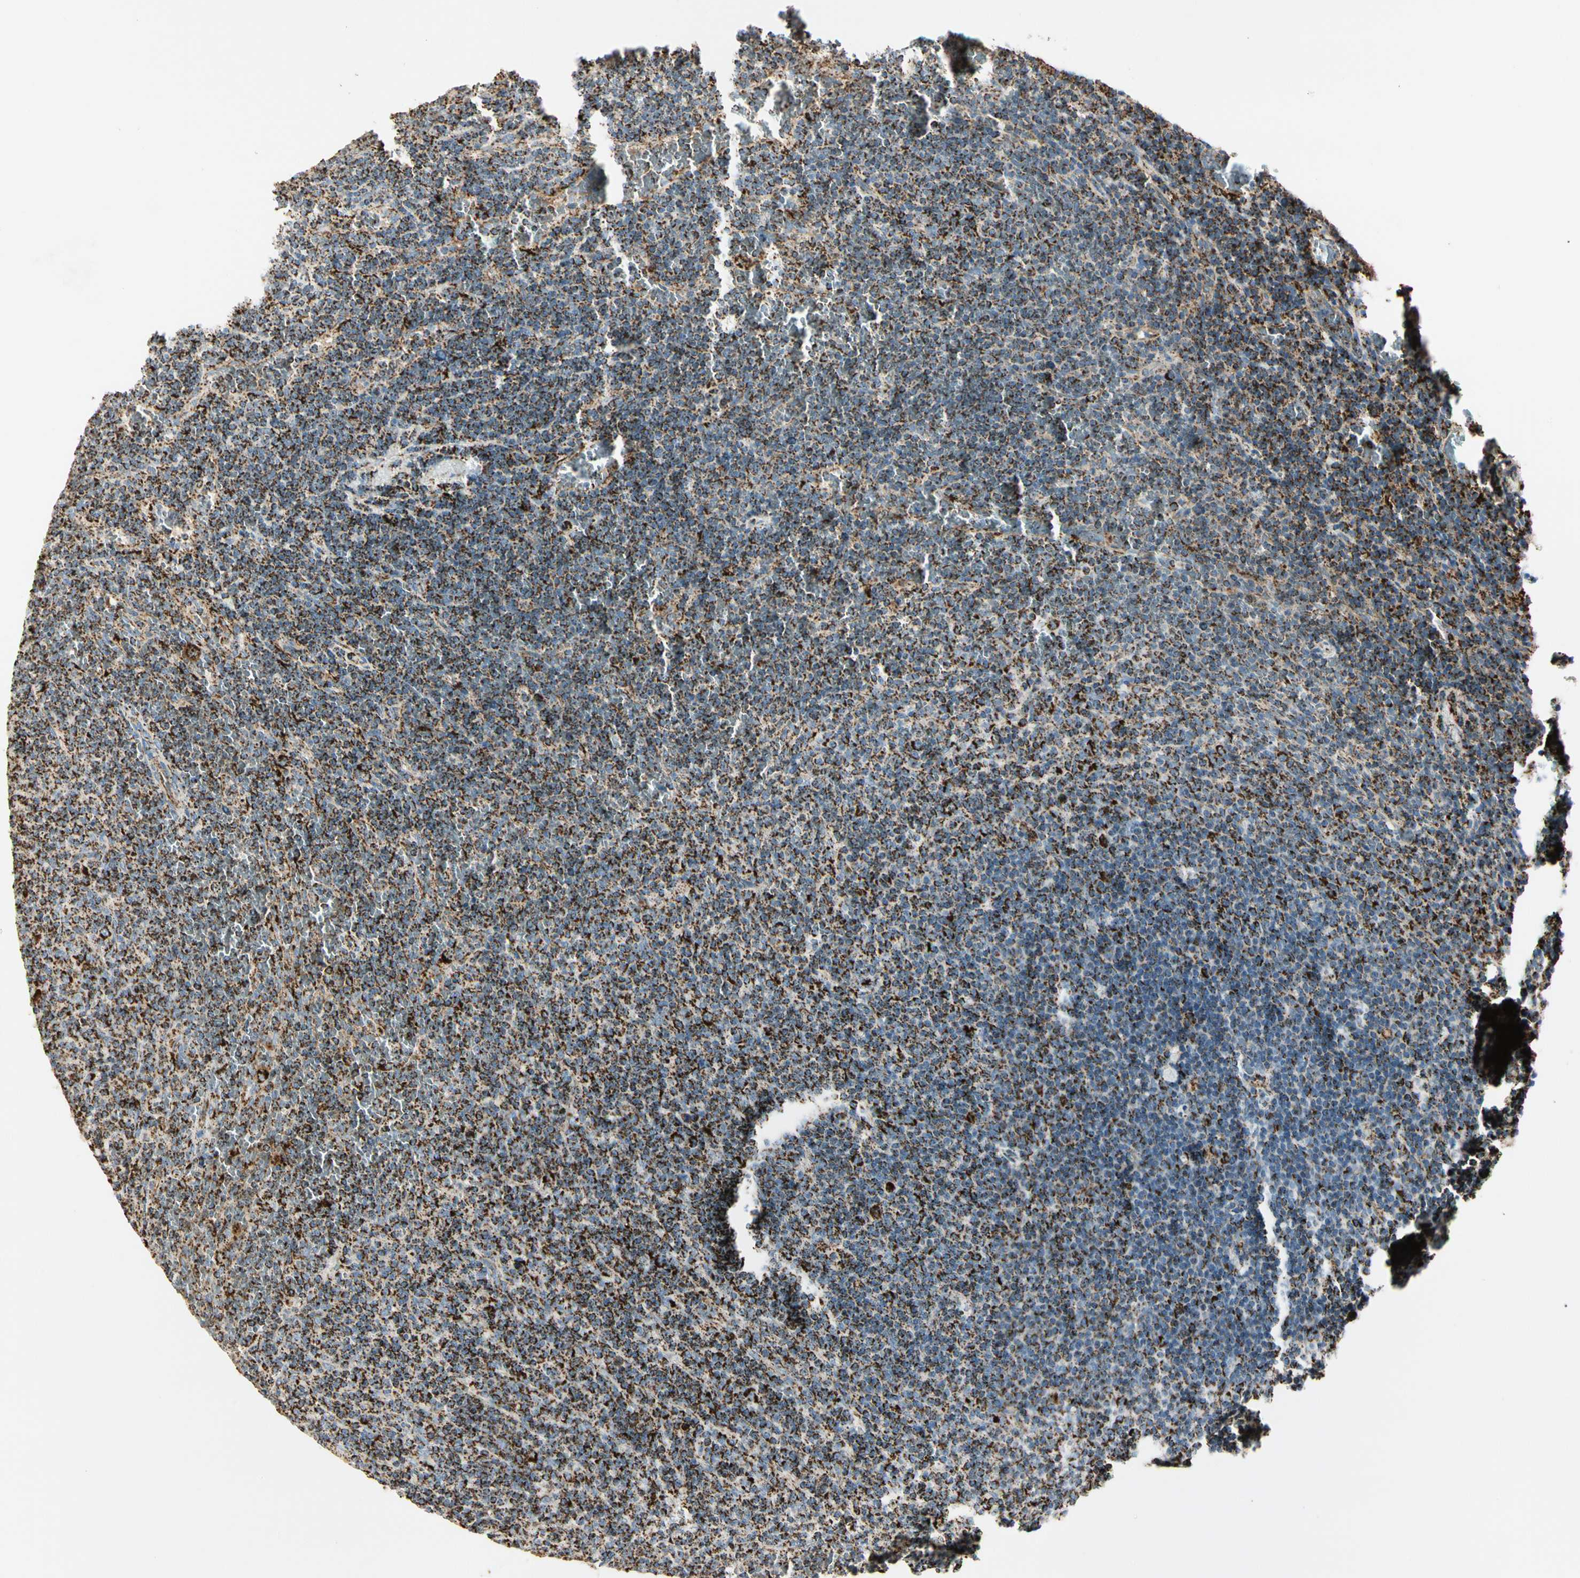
{"staining": {"intensity": "strong", "quantity": ">75%", "location": "cytoplasmic/membranous"}, "tissue": "lymphoma", "cell_type": "Tumor cells", "image_type": "cancer", "snomed": [{"axis": "morphology", "description": "Malignant lymphoma, non-Hodgkin's type, Low grade"}, {"axis": "topography", "description": "Spleen"}], "caption": "Immunohistochemical staining of human lymphoma demonstrates strong cytoplasmic/membranous protein expression in approximately >75% of tumor cells.", "gene": "ME2", "patient": {"sex": "female", "age": 50}}